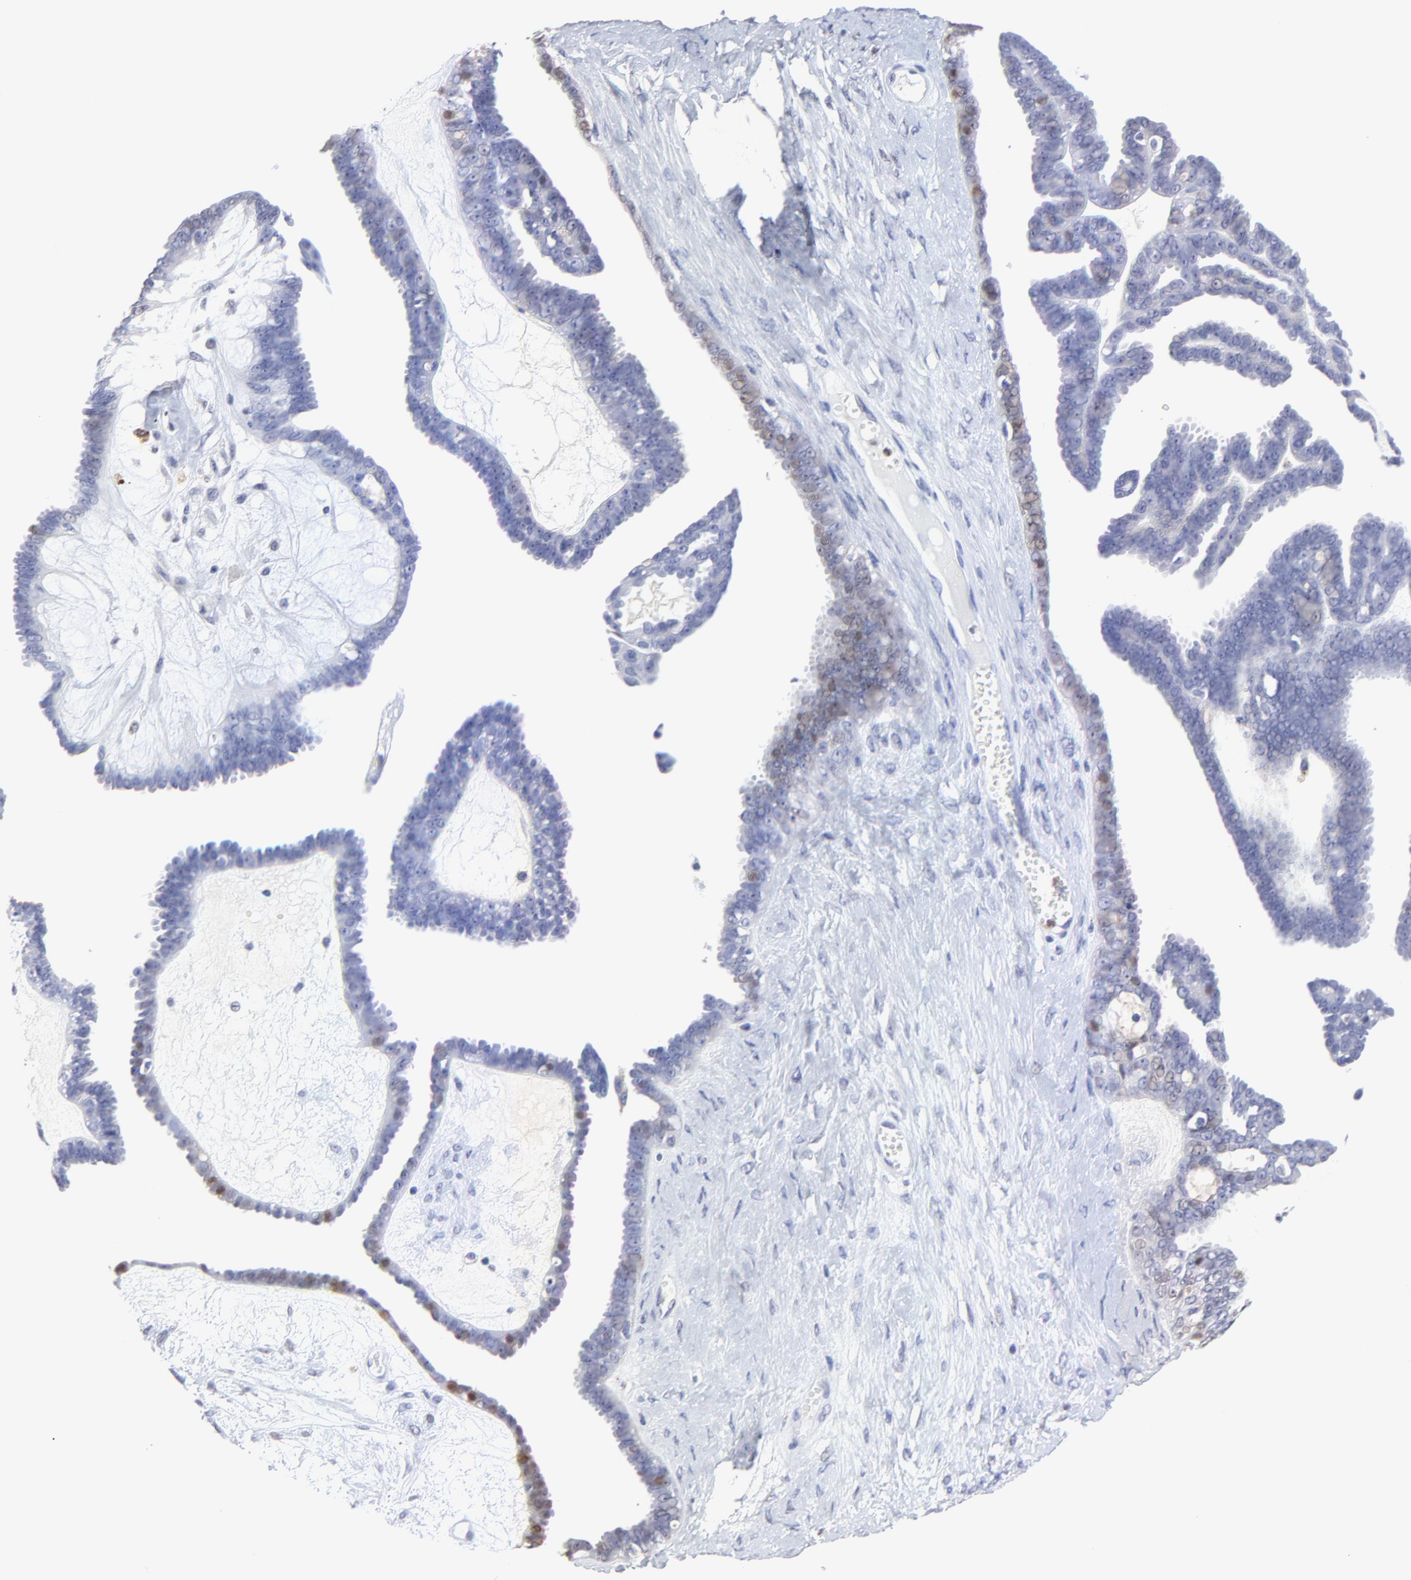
{"staining": {"intensity": "weak", "quantity": "25%-75%", "location": "nuclear"}, "tissue": "ovarian cancer", "cell_type": "Tumor cells", "image_type": "cancer", "snomed": [{"axis": "morphology", "description": "Cystadenocarcinoma, serous, NOS"}, {"axis": "topography", "description": "Ovary"}], "caption": "High-magnification brightfield microscopy of serous cystadenocarcinoma (ovarian) stained with DAB (3,3'-diaminobenzidine) (brown) and counterstained with hematoxylin (blue). tumor cells exhibit weak nuclear staining is seen in about25%-75% of cells.", "gene": "SMARCA1", "patient": {"sex": "female", "age": 71}}